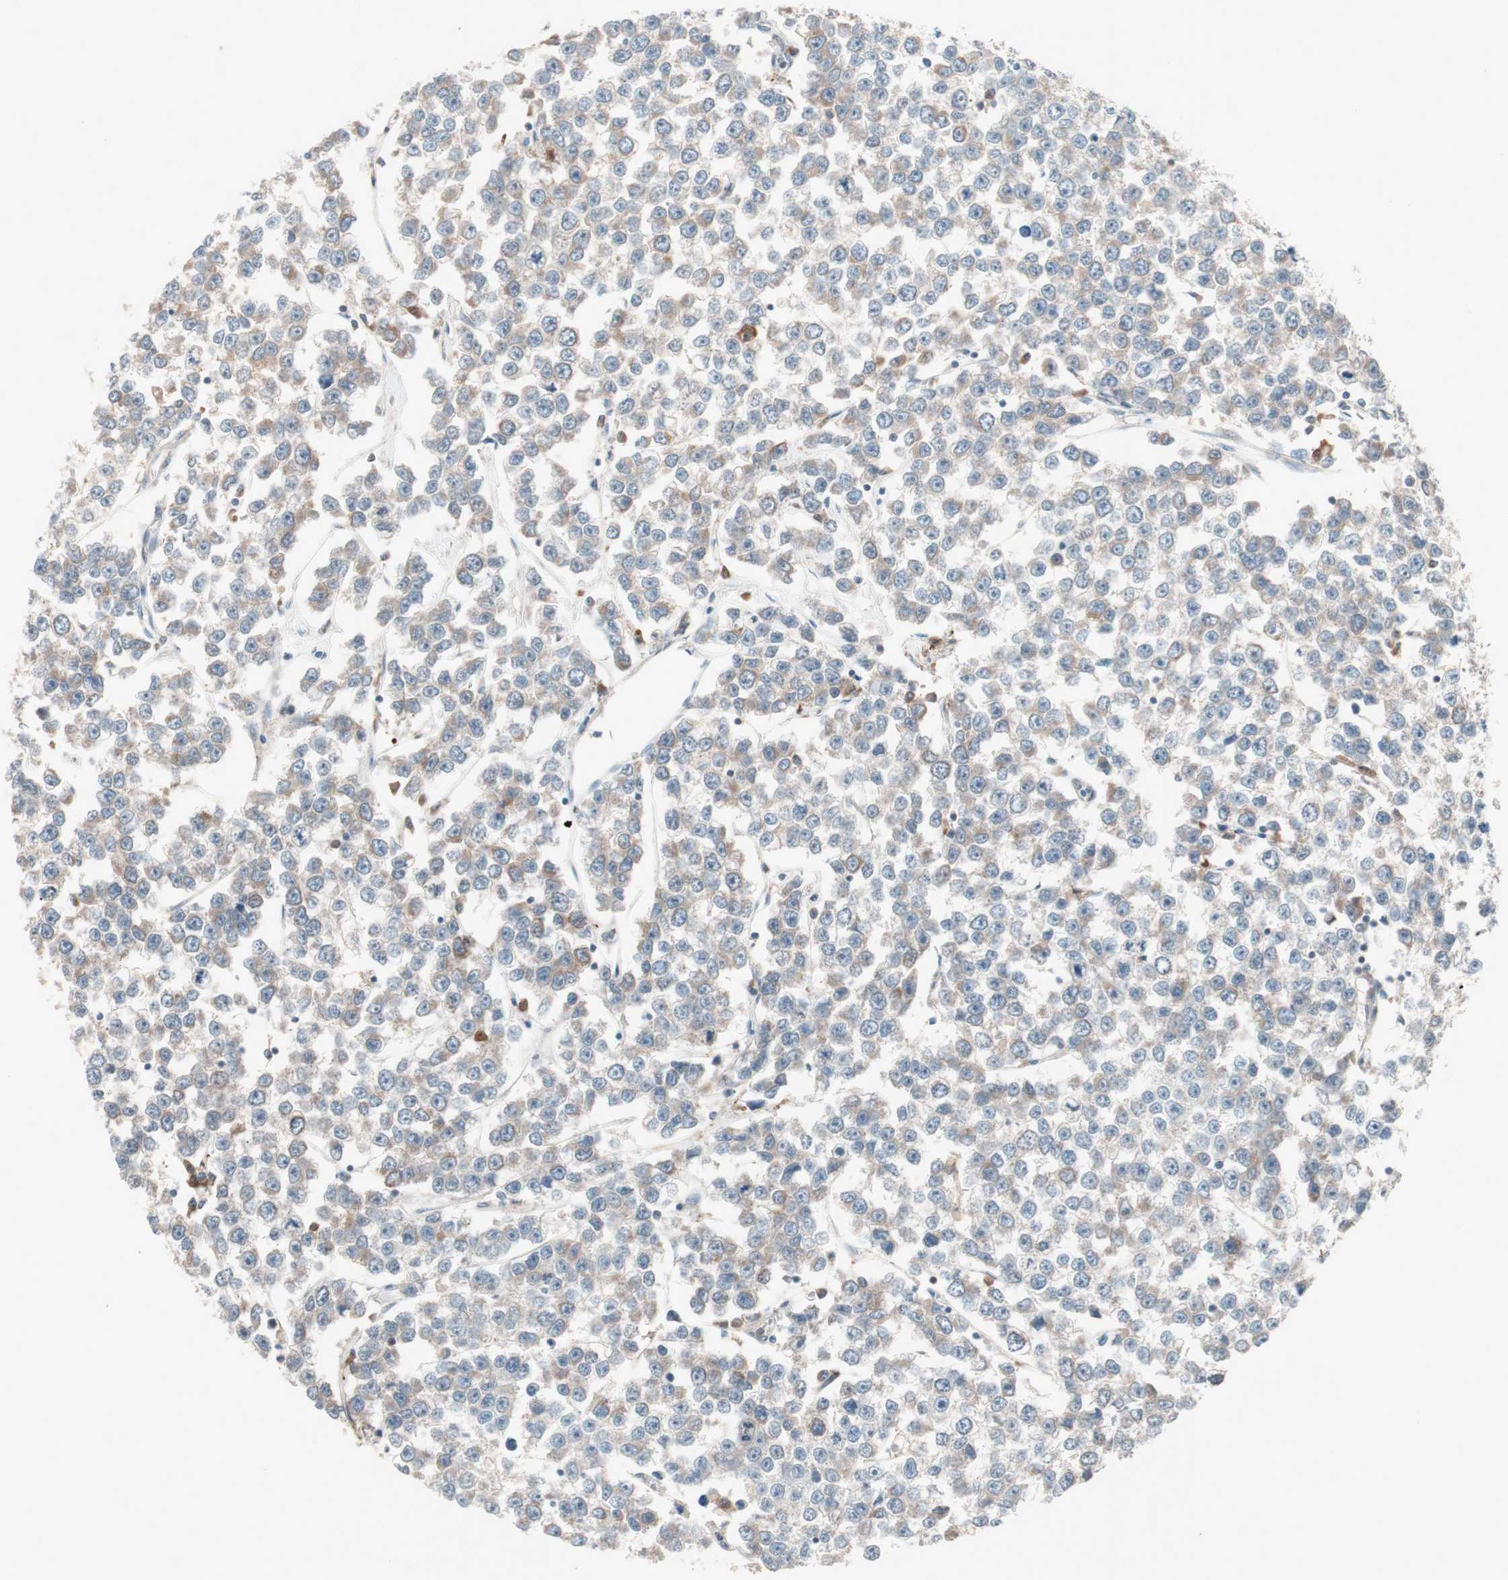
{"staining": {"intensity": "moderate", "quantity": ">75%", "location": "cytoplasmic/membranous"}, "tissue": "testis cancer", "cell_type": "Tumor cells", "image_type": "cancer", "snomed": [{"axis": "morphology", "description": "Seminoma, NOS"}, {"axis": "morphology", "description": "Carcinoma, Embryonal, NOS"}, {"axis": "topography", "description": "Testis"}], "caption": "Immunohistochemical staining of human embryonal carcinoma (testis) reveals moderate cytoplasmic/membranous protein staining in approximately >75% of tumor cells.", "gene": "FAAH", "patient": {"sex": "male", "age": 52}}